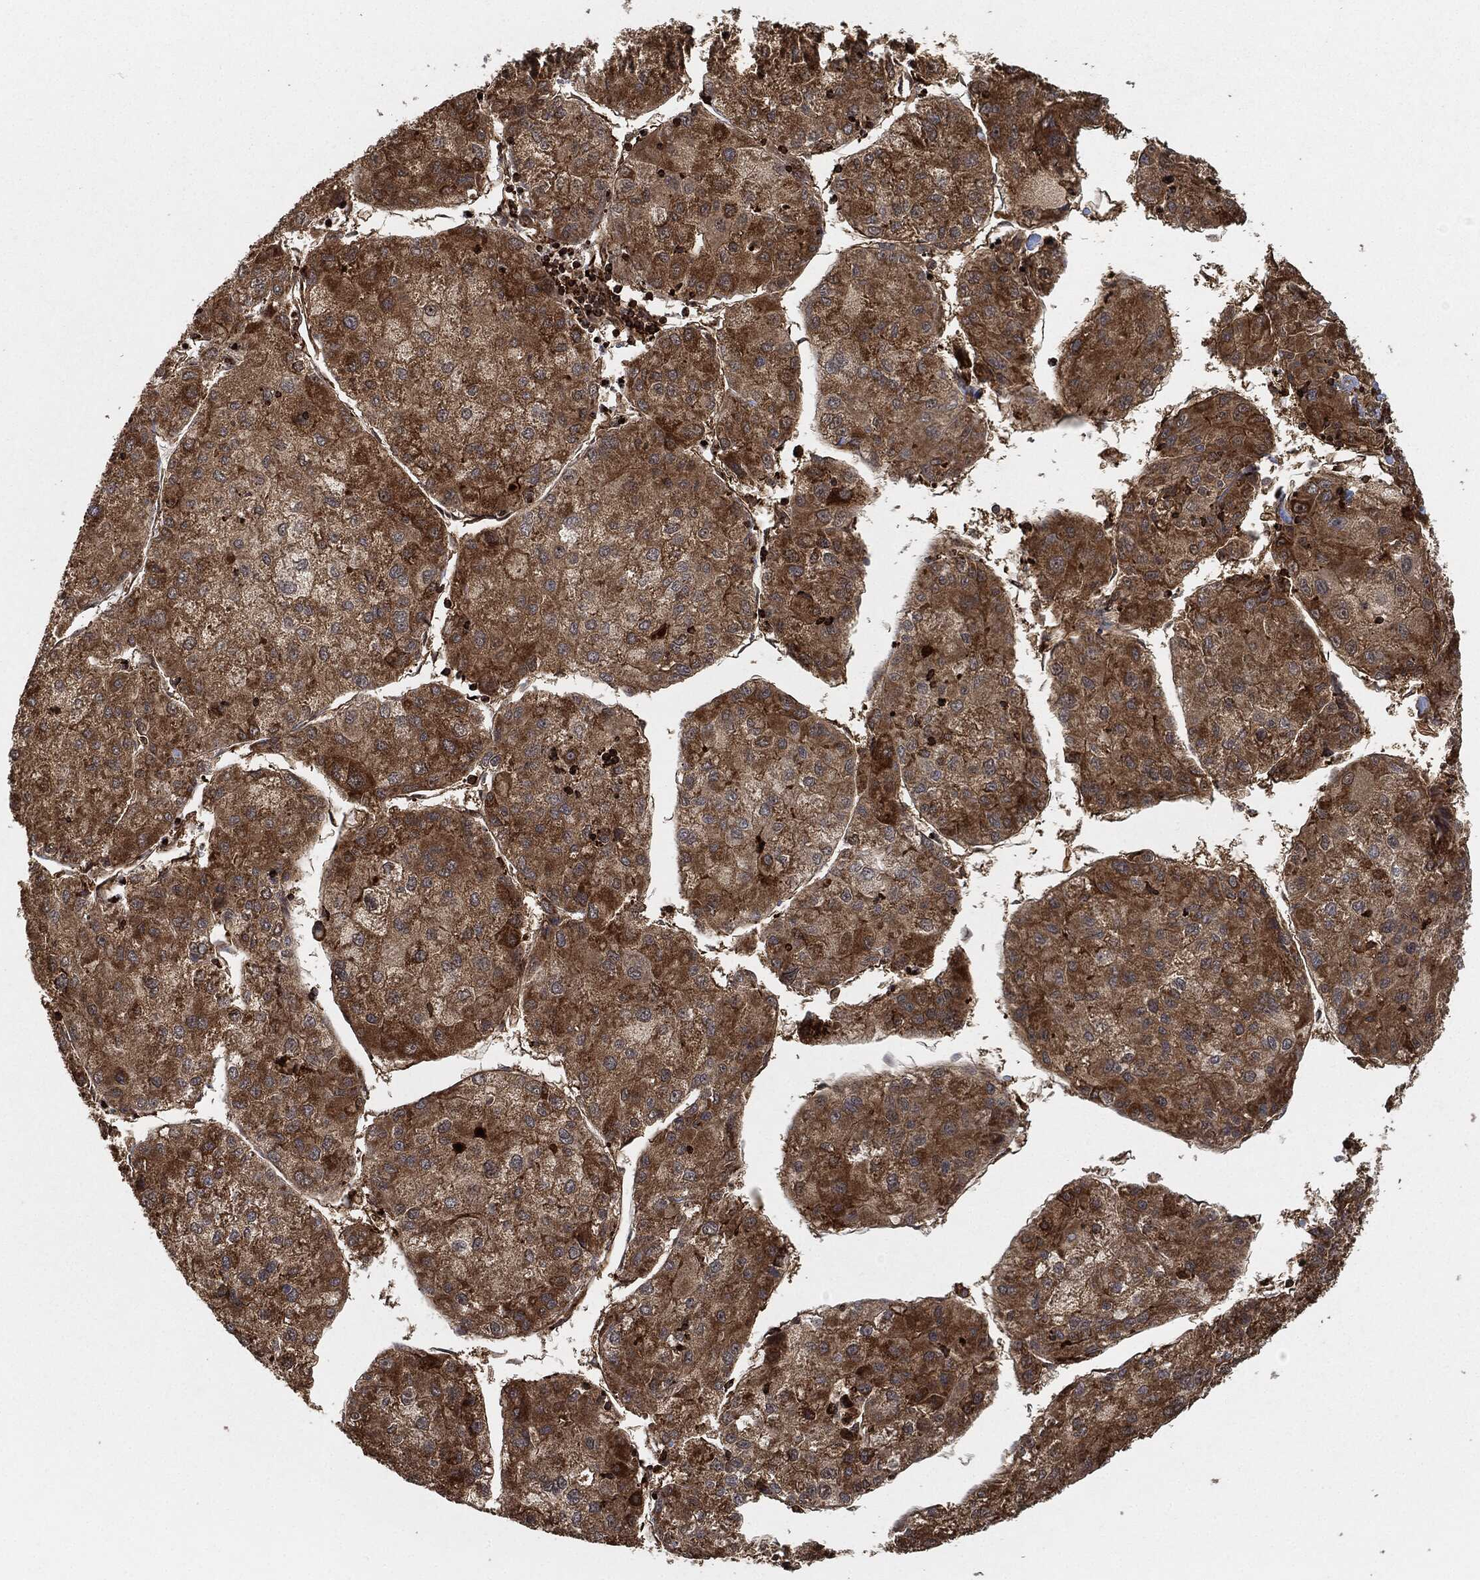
{"staining": {"intensity": "strong", "quantity": "25%-75%", "location": "cytoplasmic/membranous"}, "tissue": "liver cancer", "cell_type": "Tumor cells", "image_type": "cancer", "snomed": [{"axis": "morphology", "description": "Carcinoma, Hepatocellular, NOS"}, {"axis": "topography", "description": "Liver"}], "caption": "A brown stain highlights strong cytoplasmic/membranous expression of a protein in human liver cancer tumor cells.", "gene": "TPT1", "patient": {"sex": "male", "age": 43}}